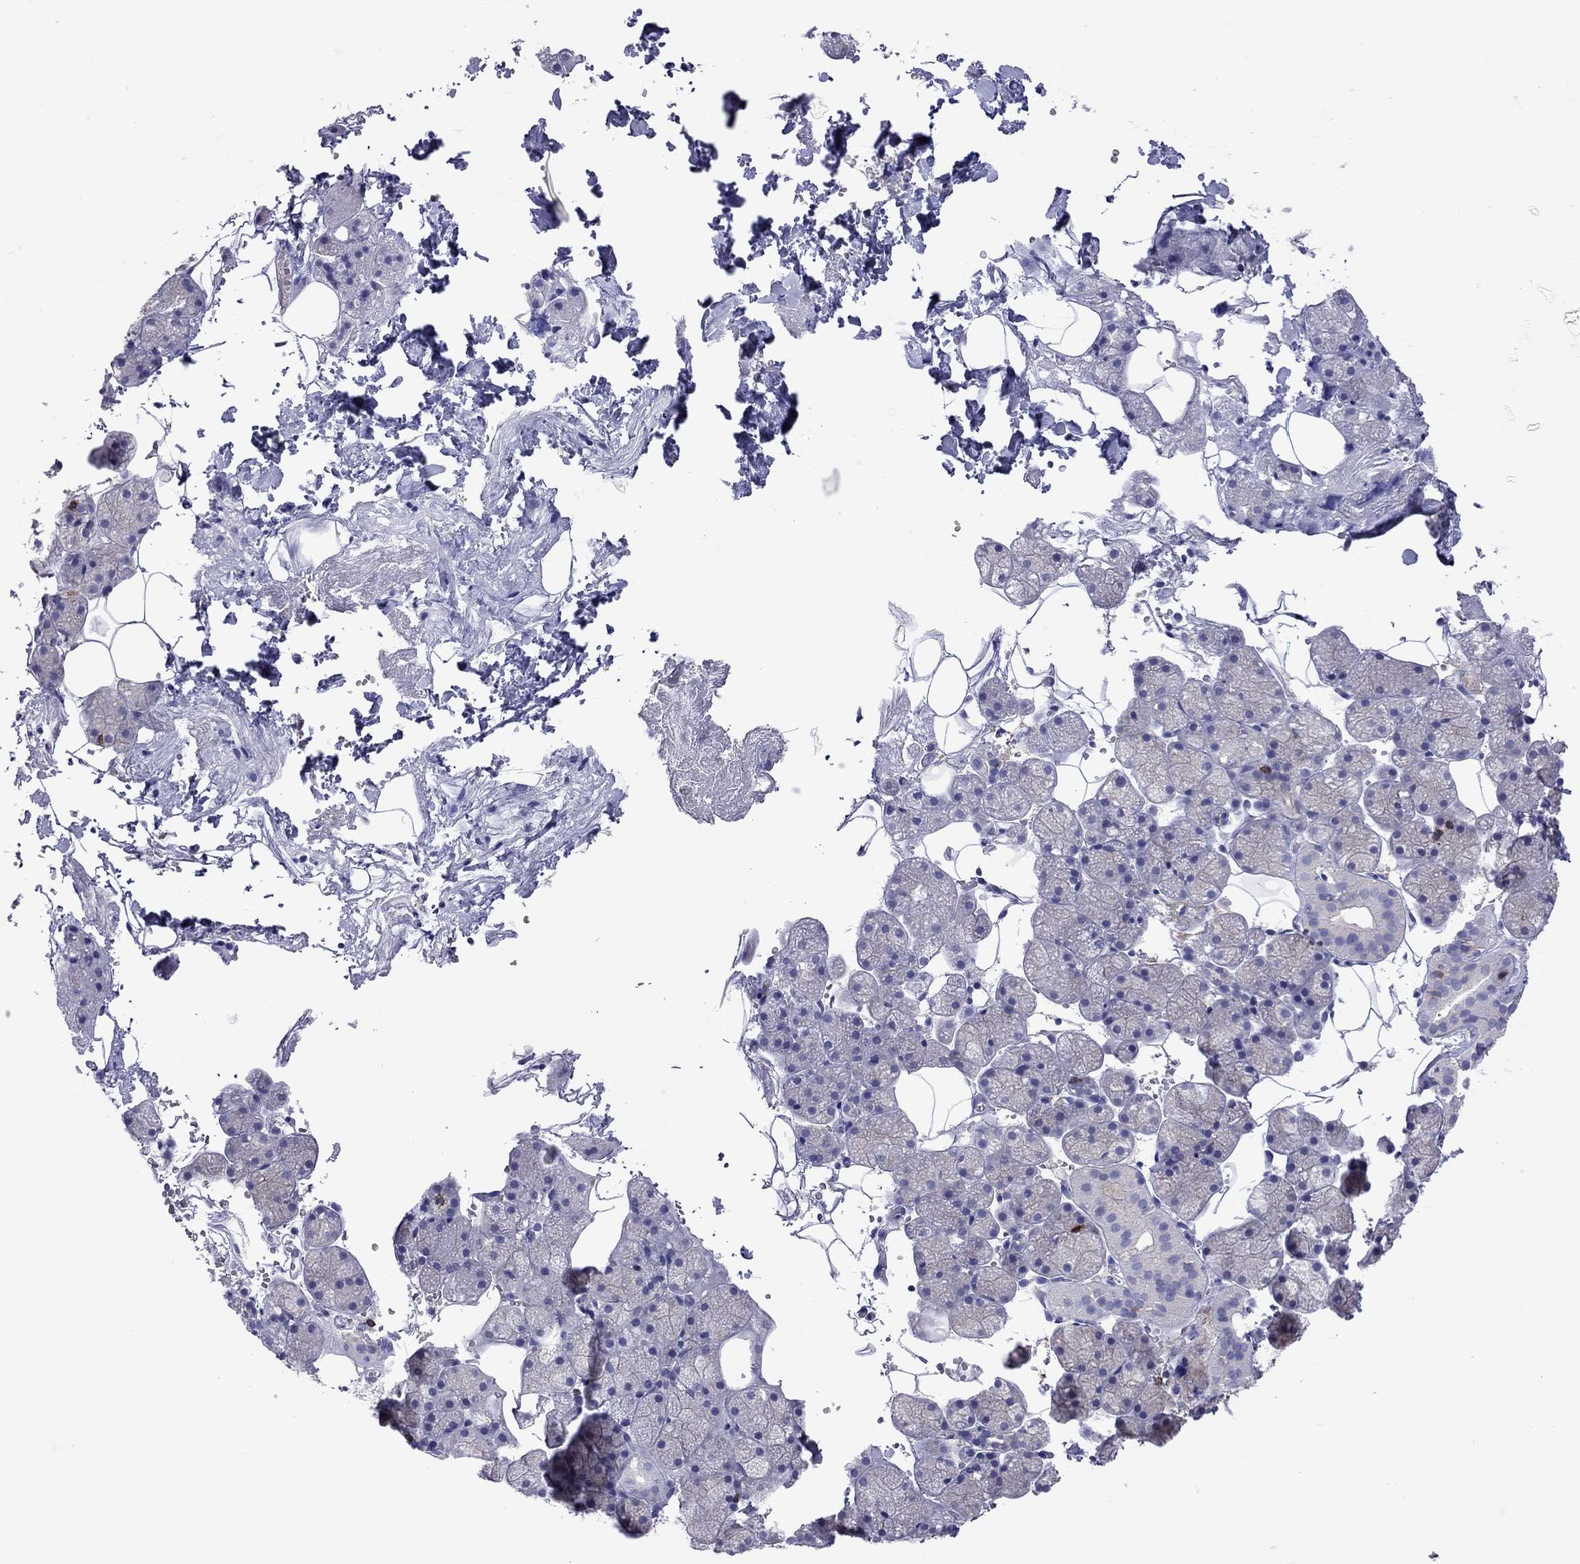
{"staining": {"intensity": "negative", "quantity": "none", "location": "none"}, "tissue": "salivary gland", "cell_type": "Glandular cells", "image_type": "normal", "snomed": [{"axis": "morphology", "description": "Normal tissue, NOS"}, {"axis": "topography", "description": "Salivary gland"}], "caption": "Immunohistochemistry (IHC) of normal human salivary gland displays no expression in glandular cells.", "gene": "ENSG00000288637", "patient": {"sex": "male", "age": 38}}